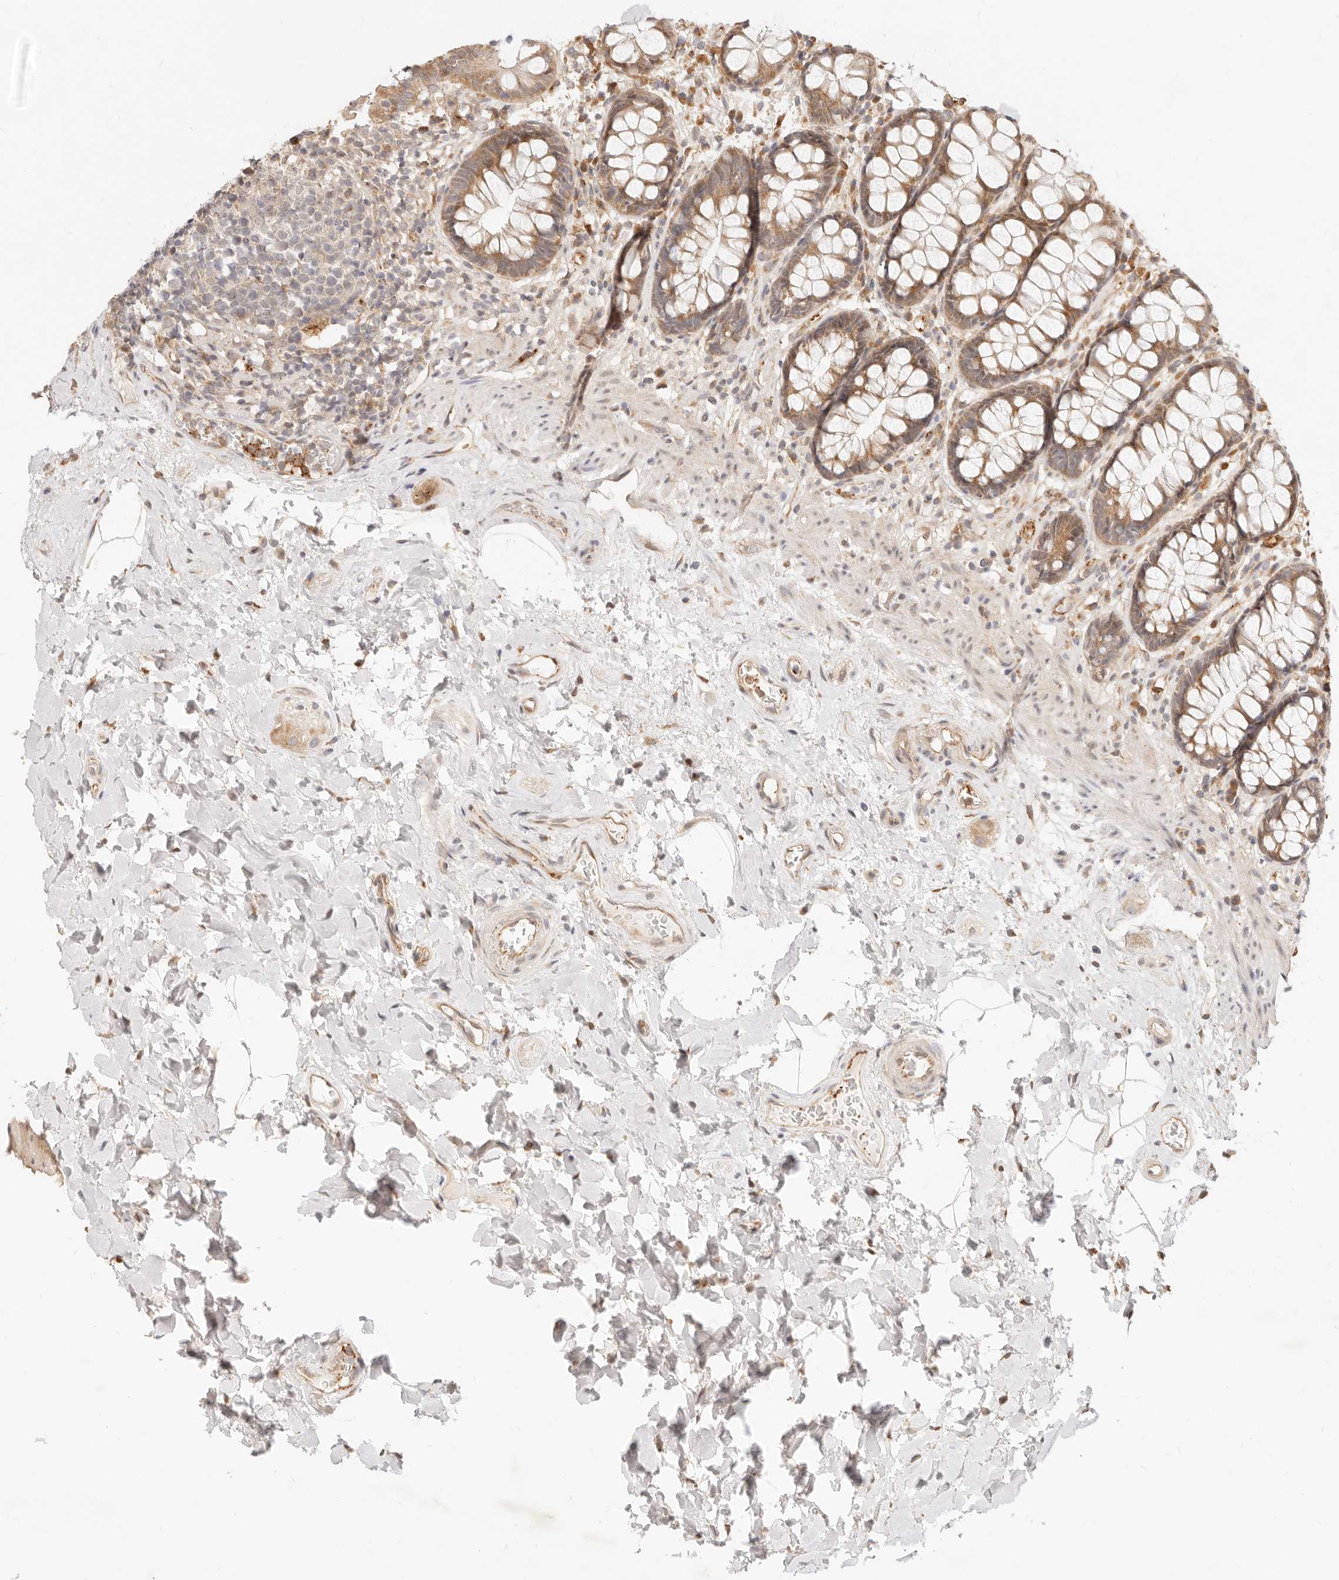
{"staining": {"intensity": "moderate", "quantity": ">75%", "location": "cytoplasmic/membranous"}, "tissue": "rectum", "cell_type": "Glandular cells", "image_type": "normal", "snomed": [{"axis": "morphology", "description": "Normal tissue, NOS"}, {"axis": "topography", "description": "Rectum"}], "caption": "Immunohistochemical staining of unremarkable human rectum demonstrates moderate cytoplasmic/membranous protein expression in approximately >75% of glandular cells.", "gene": "UBXN10", "patient": {"sex": "male", "age": 64}}